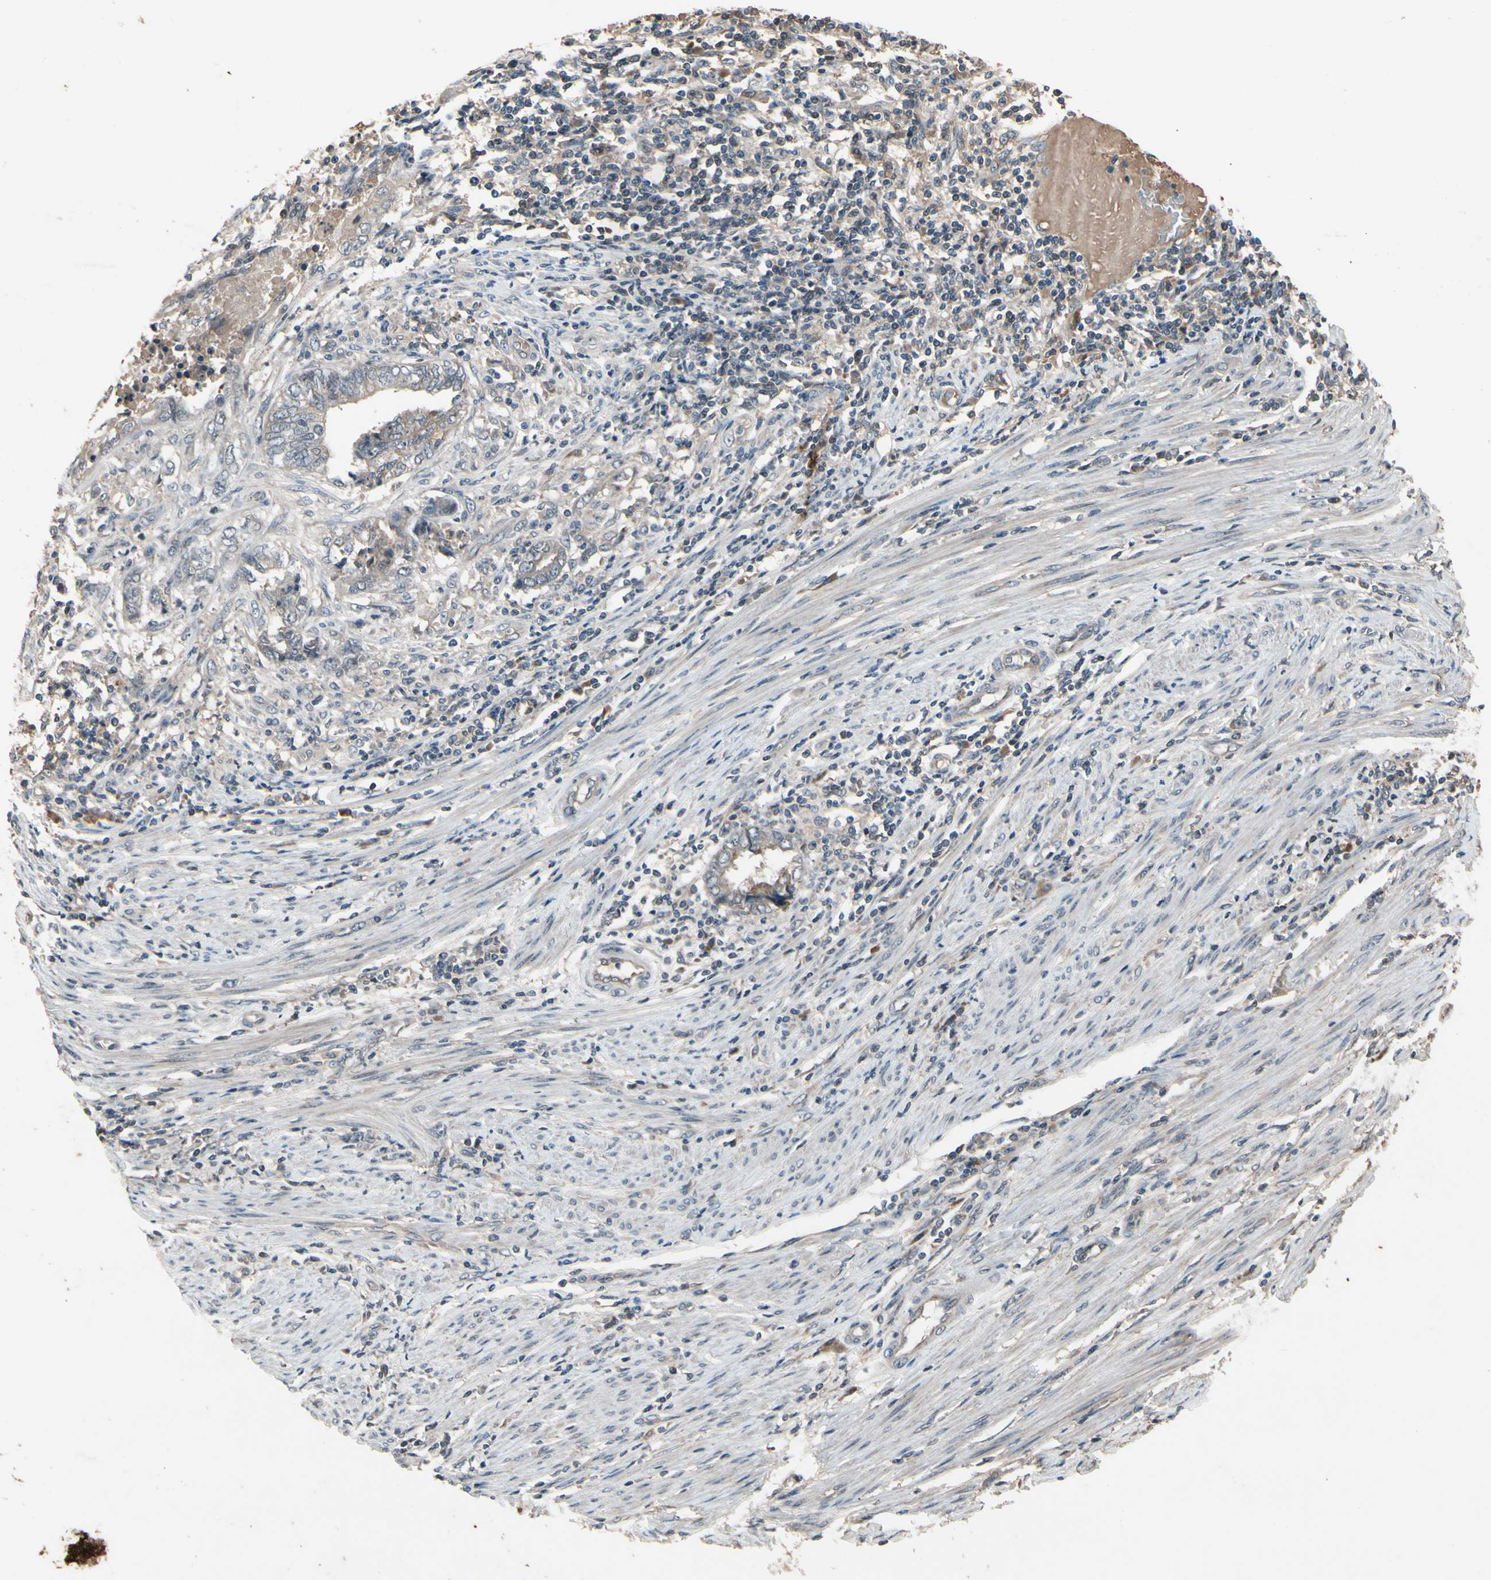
{"staining": {"intensity": "moderate", "quantity": ">75%", "location": "cytoplasmic/membranous"}, "tissue": "endometrial cancer", "cell_type": "Tumor cells", "image_type": "cancer", "snomed": [{"axis": "morphology", "description": "Adenocarcinoma, NOS"}, {"axis": "topography", "description": "Uterus"}, {"axis": "topography", "description": "Endometrium"}], "caption": "A medium amount of moderate cytoplasmic/membranous staining is present in approximately >75% of tumor cells in endometrial cancer tissue. The staining was performed using DAB (3,3'-diaminobenzidine), with brown indicating positive protein expression. Nuclei are stained blue with hematoxylin.", "gene": "NSF", "patient": {"sex": "female", "age": 70}}